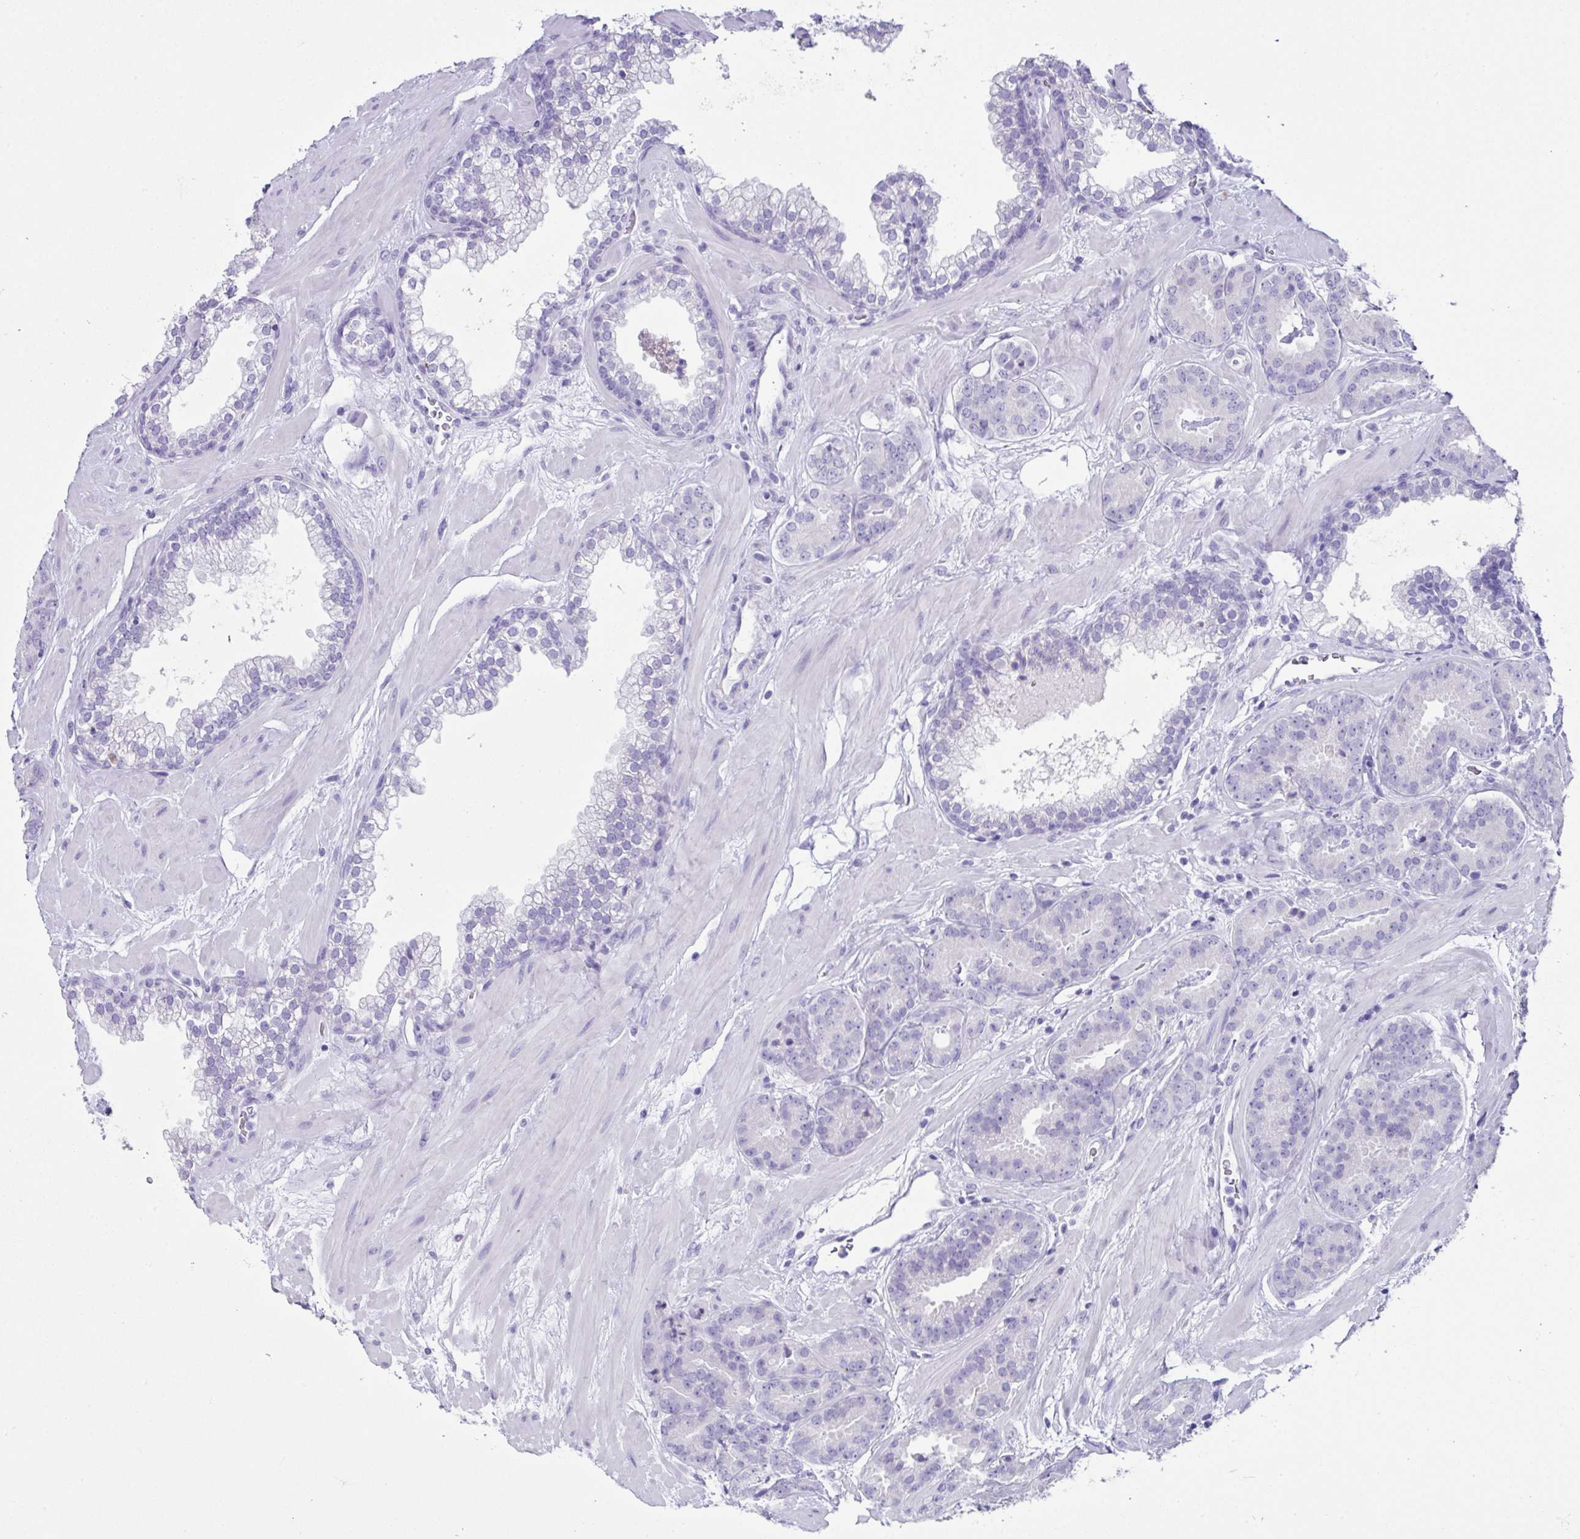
{"staining": {"intensity": "negative", "quantity": "none", "location": "none"}, "tissue": "prostate cancer", "cell_type": "Tumor cells", "image_type": "cancer", "snomed": [{"axis": "morphology", "description": "Adenocarcinoma, Low grade"}, {"axis": "topography", "description": "Prostate"}], "caption": "The IHC image has no significant expression in tumor cells of prostate adenocarcinoma (low-grade) tissue.", "gene": "LGALS4", "patient": {"sex": "male", "age": 62}}